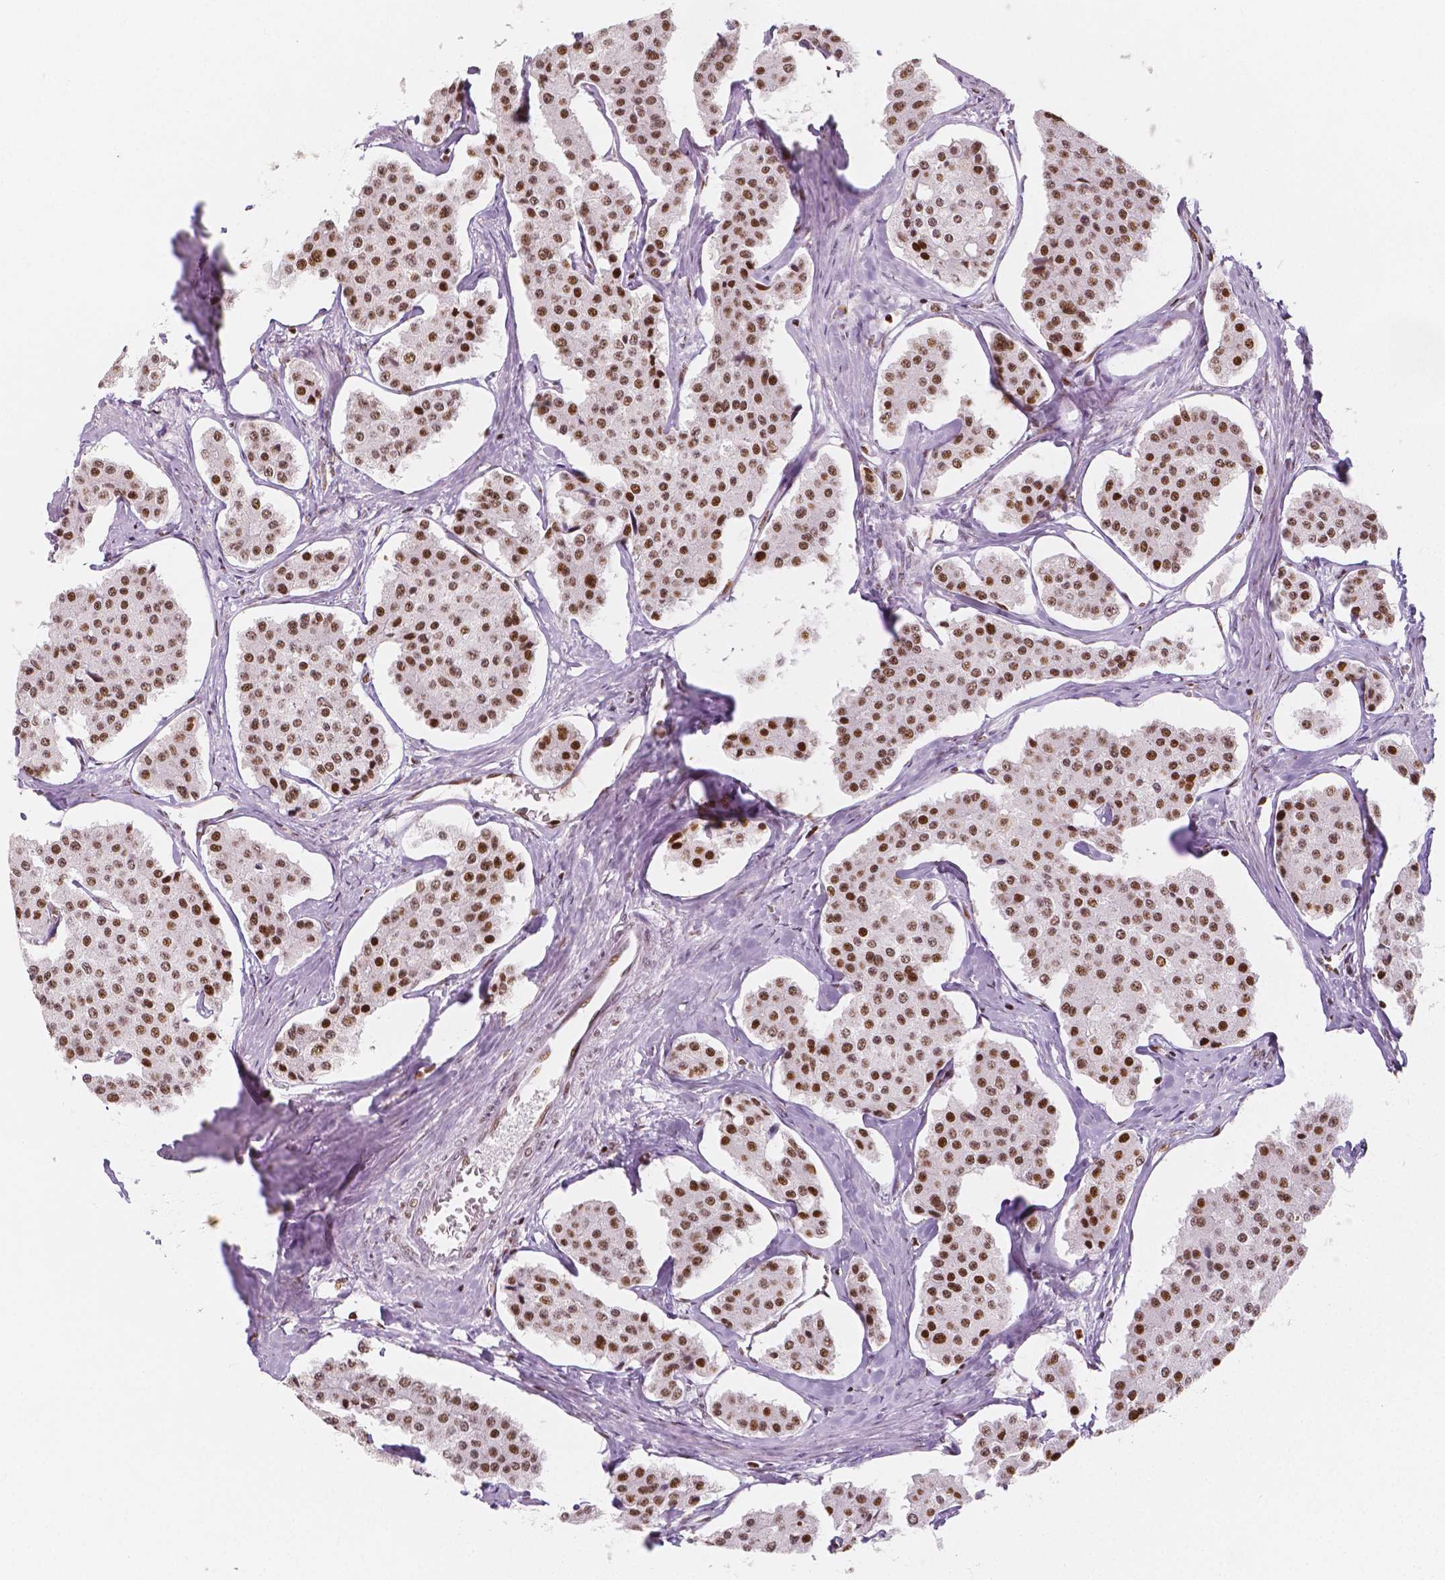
{"staining": {"intensity": "moderate", "quantity": ">75%", "location": "nuclear"}, "tissue": "carcinoid", "cell_type": "Tumor cells", "image_type": "cancer", "snomed": [{"axis": "morphology", "description": "Carcinoid, malignant, NOS"}, {"axis": "topography", "description": "Small intestine"}], "caption": "Carcinoid tissue exhibits moderate nuclear positivity in about >75% of tumor cells, visualized by immunohistochemistry.", "gene": "HDAC1", "patient": {"sex": "female", "age": 65}}